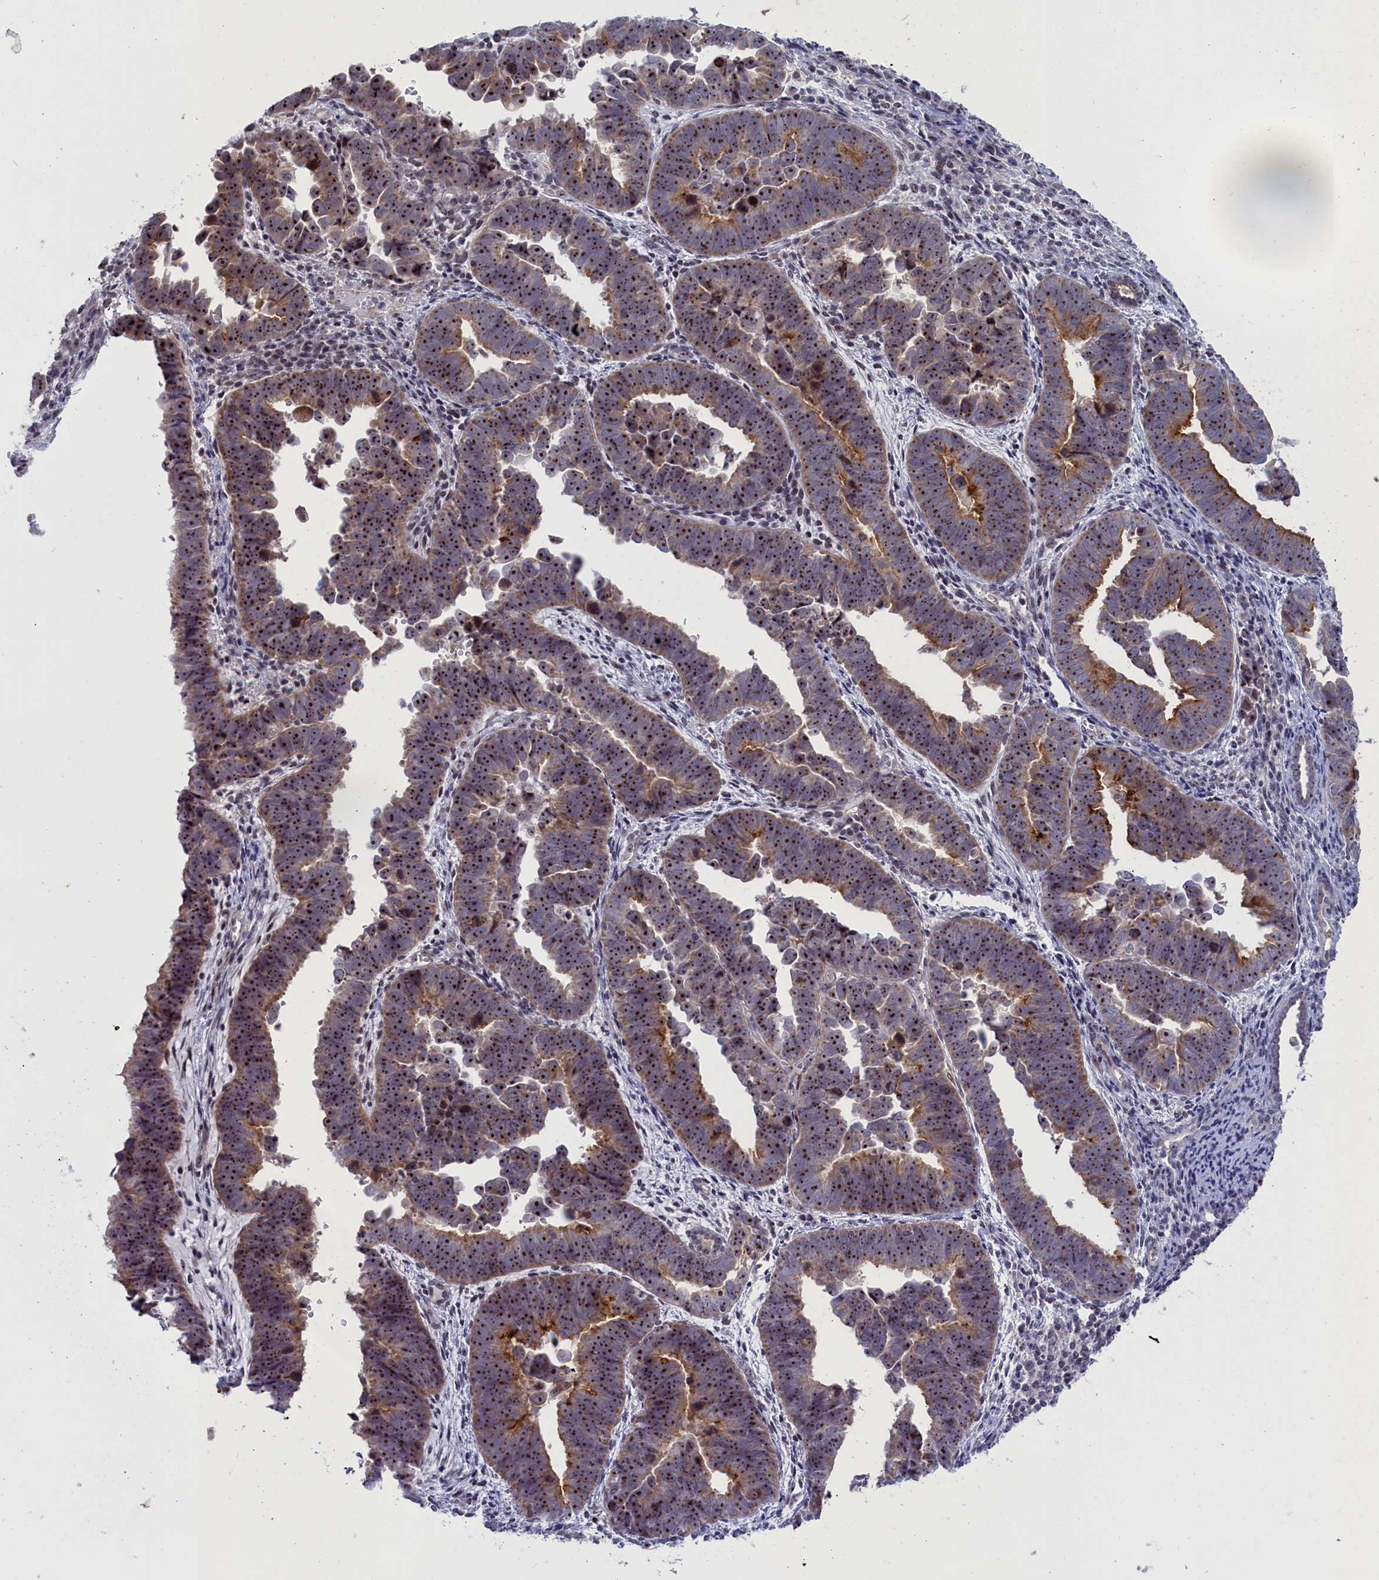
{"staining": {"intensity": "strong", "quantity": ">75%", "location": "nuclear"}, "tissue": "endometrial cancer", "cell_type": "Tumor cells", "image_type": "cancer", "snomed": [{"axis": "morphology", "description": "Adenocarcinoma, NOS"}, {"axis": "topography", "description": "Endometrium"}], "caption": "Tumor cells reveal high levels of strong nuclear staining in about >75% of cells in endometrial cancer (adenocarcinoma).", "gene": "PPAN", "patient": {"sex": "female", "age": 75}}